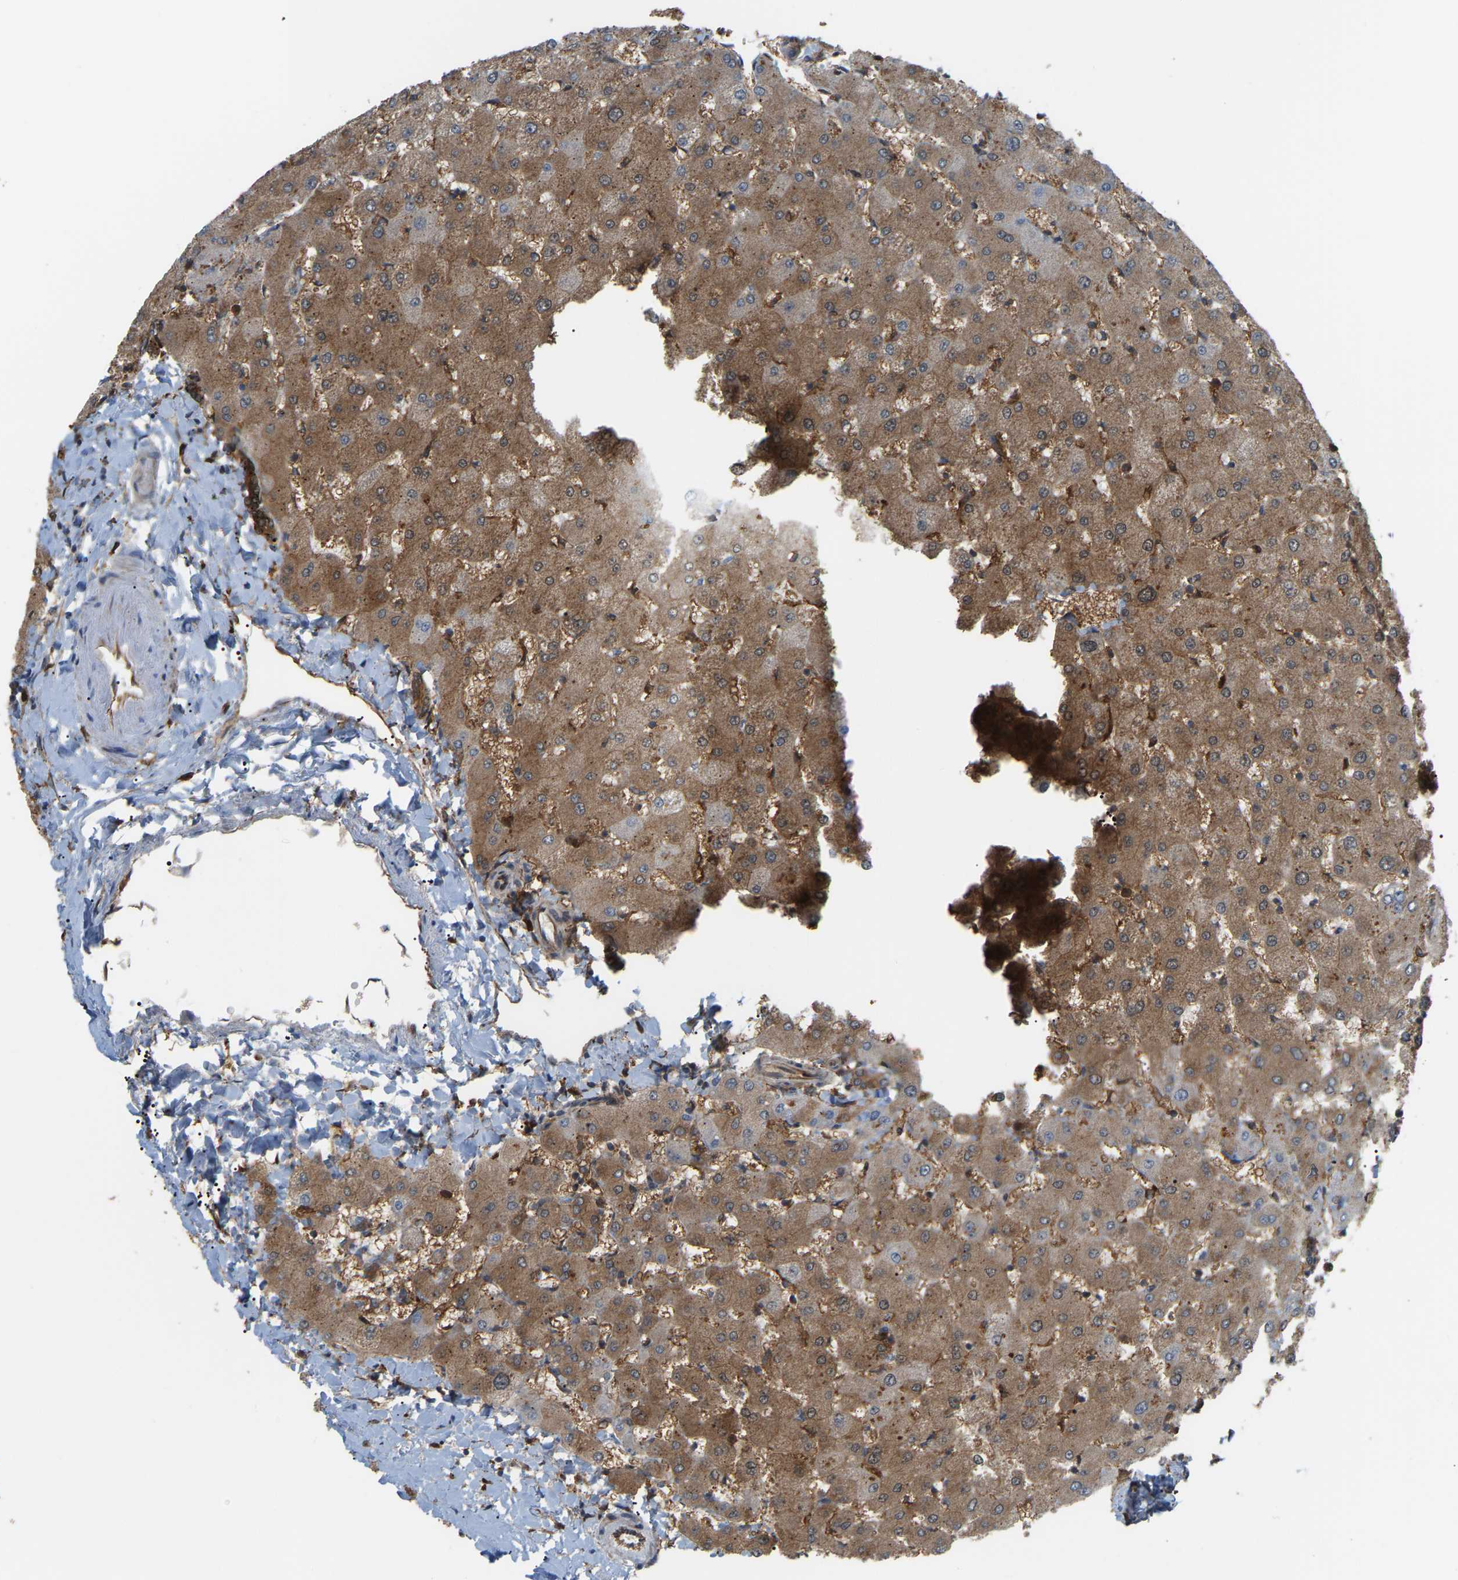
{"staining": {"intensity": "strong", "quantity": ">75%", "location": "cytoplasmic/membranous"}, "tissue": "liver", "cell_type": "Cholangiocytes", "image_type": "normal", "snomed": [{"axis": "morphology", "description": "Normal tissue, NOS"}, {"axis": "topography", "description": "Liver"}], "caption": "Cholangiocytes exhibit strong cytoplasmic/membranous staining in about >75% of cells in unremarkable liver.", "gene": "PICALM", "patient": {"sex": "female", "age": 63}}